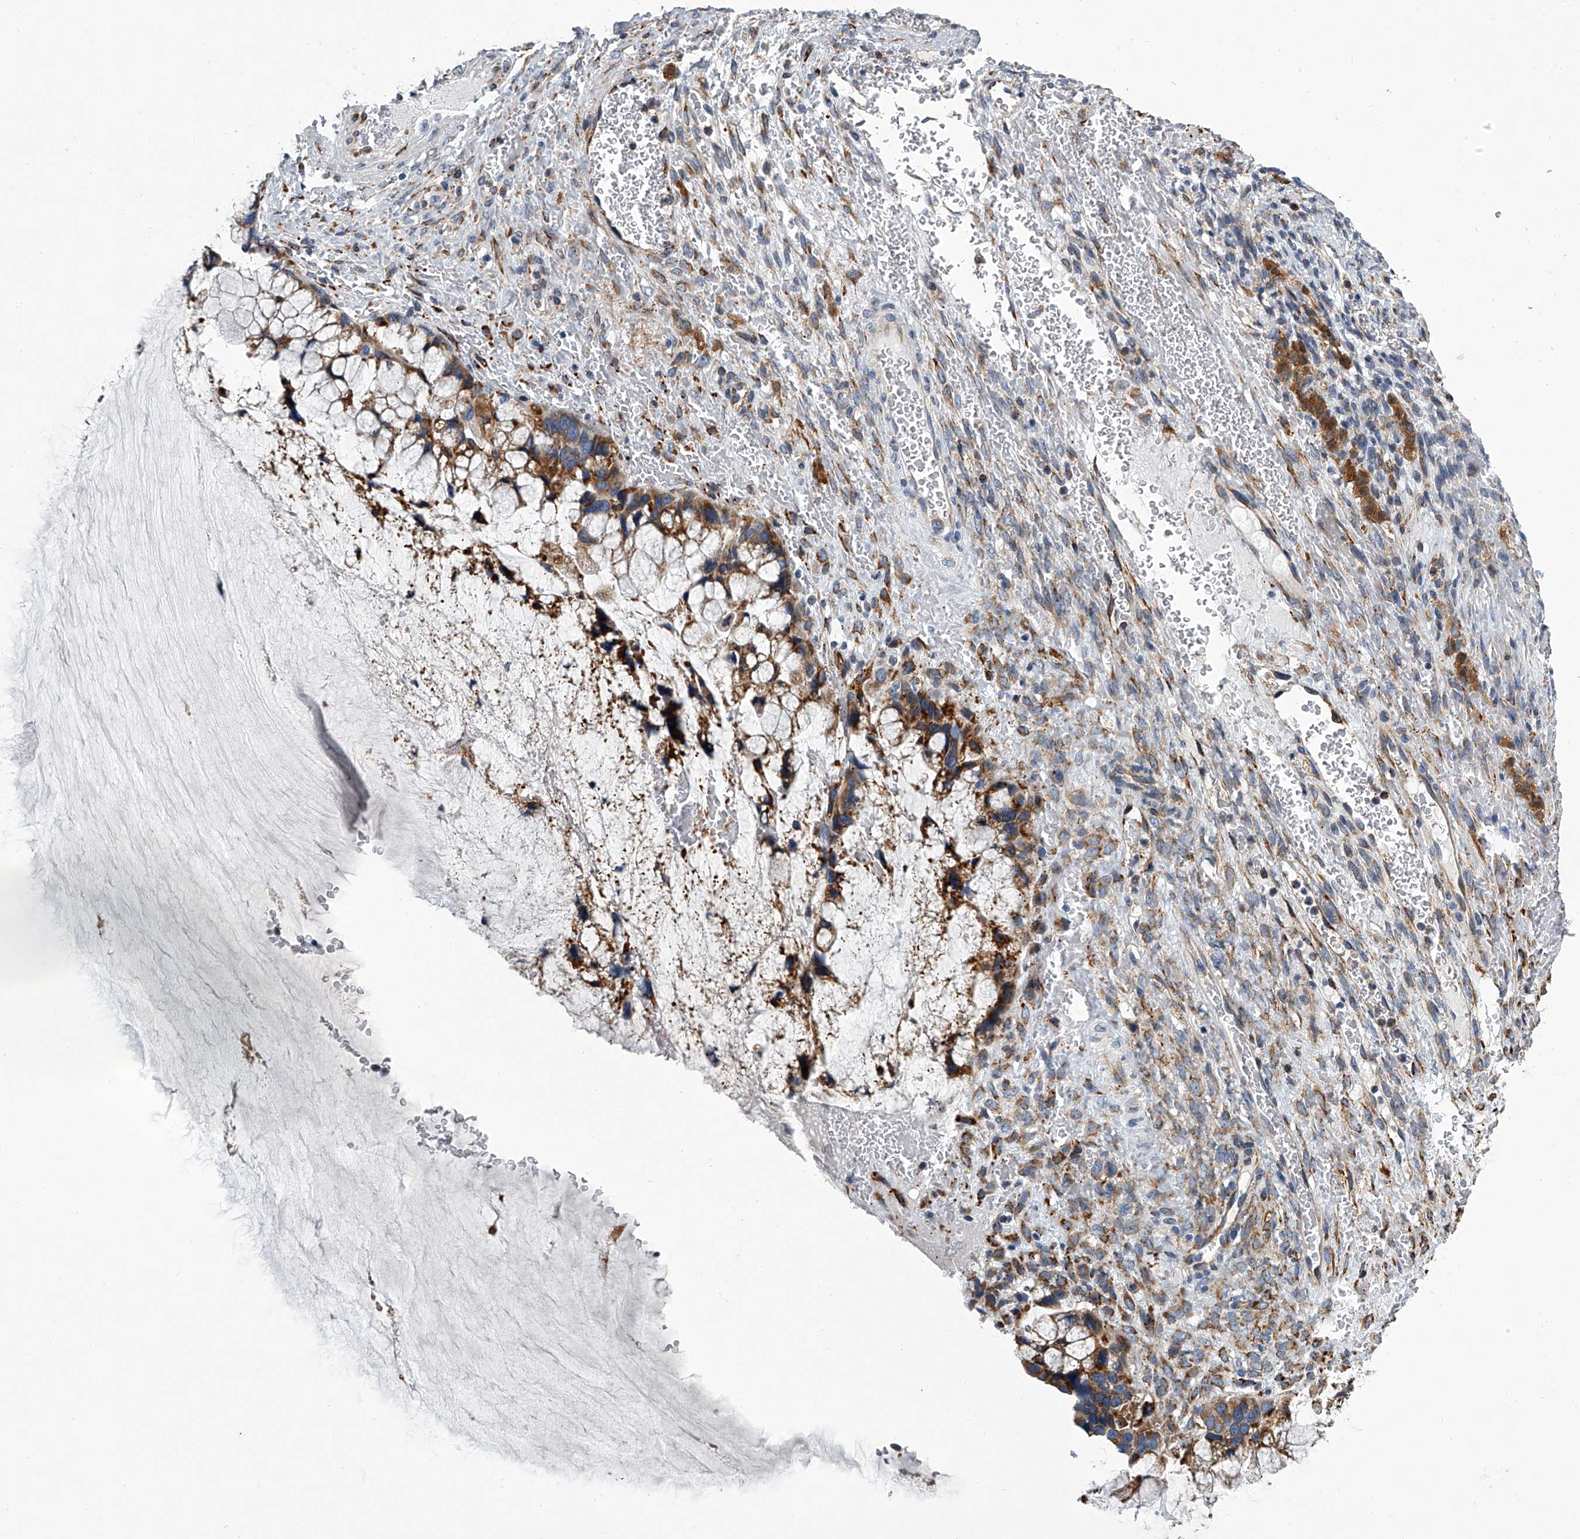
{"staining": {"intensity": "moderate", "quantity": ">75%", "location": "cytoplasmic/membranous"}, "tissue": "ovarian cancer", "cell_type": "Tumor cells", "image_type": "cancer", "snomed": [{"axis": "morphology", "description": "Cystadenocarcinoma, mucinous, NOS"}, {"axis": "topography", "description": "Ovary"}], "caption": "High-power microscopy captured an IHC micrograph of ovarian cancer (mucinous cystadenocarcinoma), revealing moderate cytoplasmic/membranous positivity in about >75% of tumor cells.", "gene": "TMEM63C", "patient": {"sex": "female", "age": 37}}